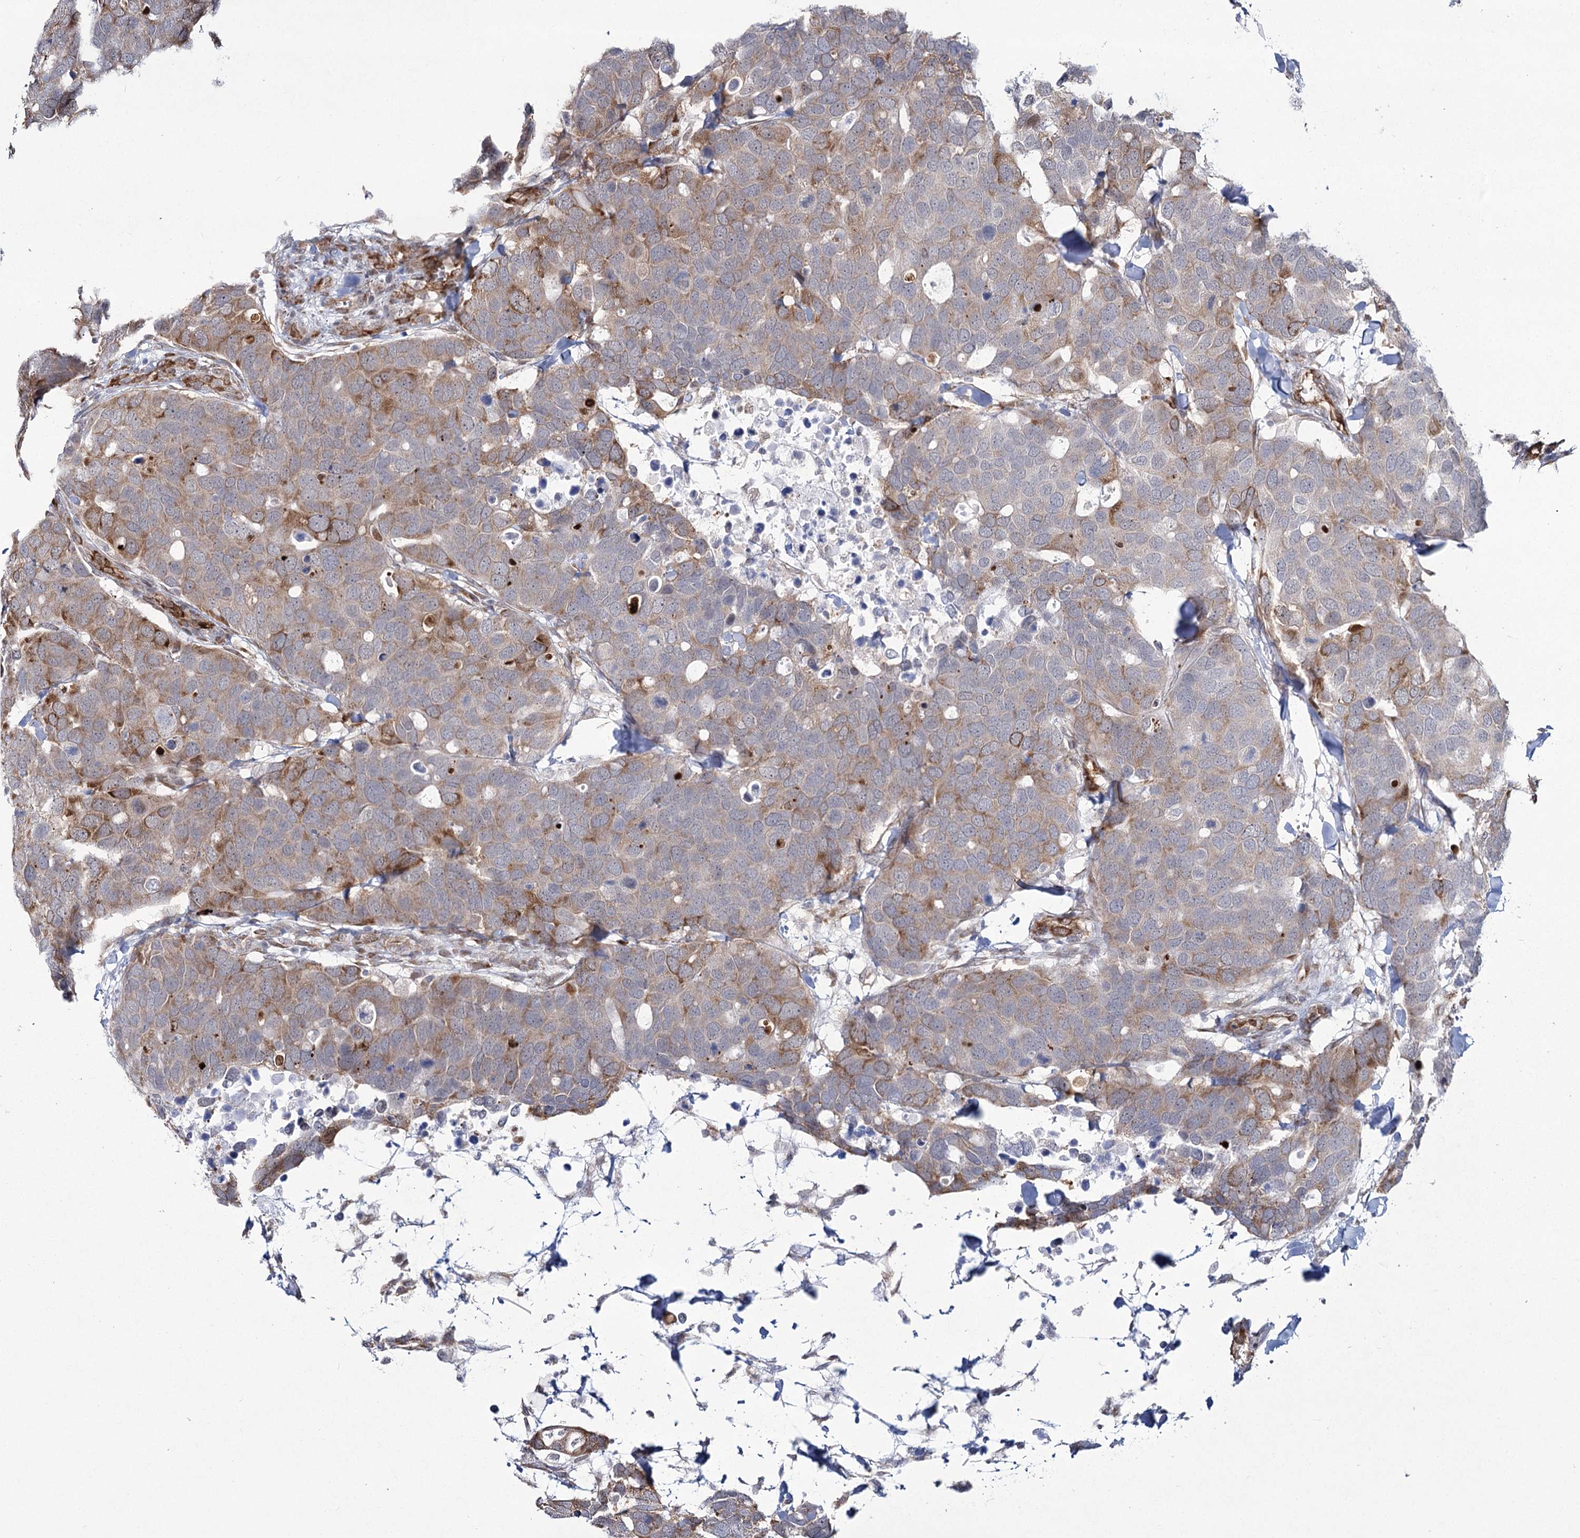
{"staining": {"intensity": "moderate", "quantity": "<25%", "location": "cytoplasmic/membranous"}, "tissue": "breast cancer", "cell_type": "Tumor cells", "image_type": "cancer", "snomed": [{"axis": "morphology", "description": "Duct carcinoma"}, {"axis": "topography", "description": "Breast"}], "caption": "Breast cancer (invasive ductal carcinoma) tissue demonstrates moderate cytoplasmic/membranous staining in approximately <25% of tumor cells", "gene": "YBX3", "patient": {"sex": "female", "age": 83}}